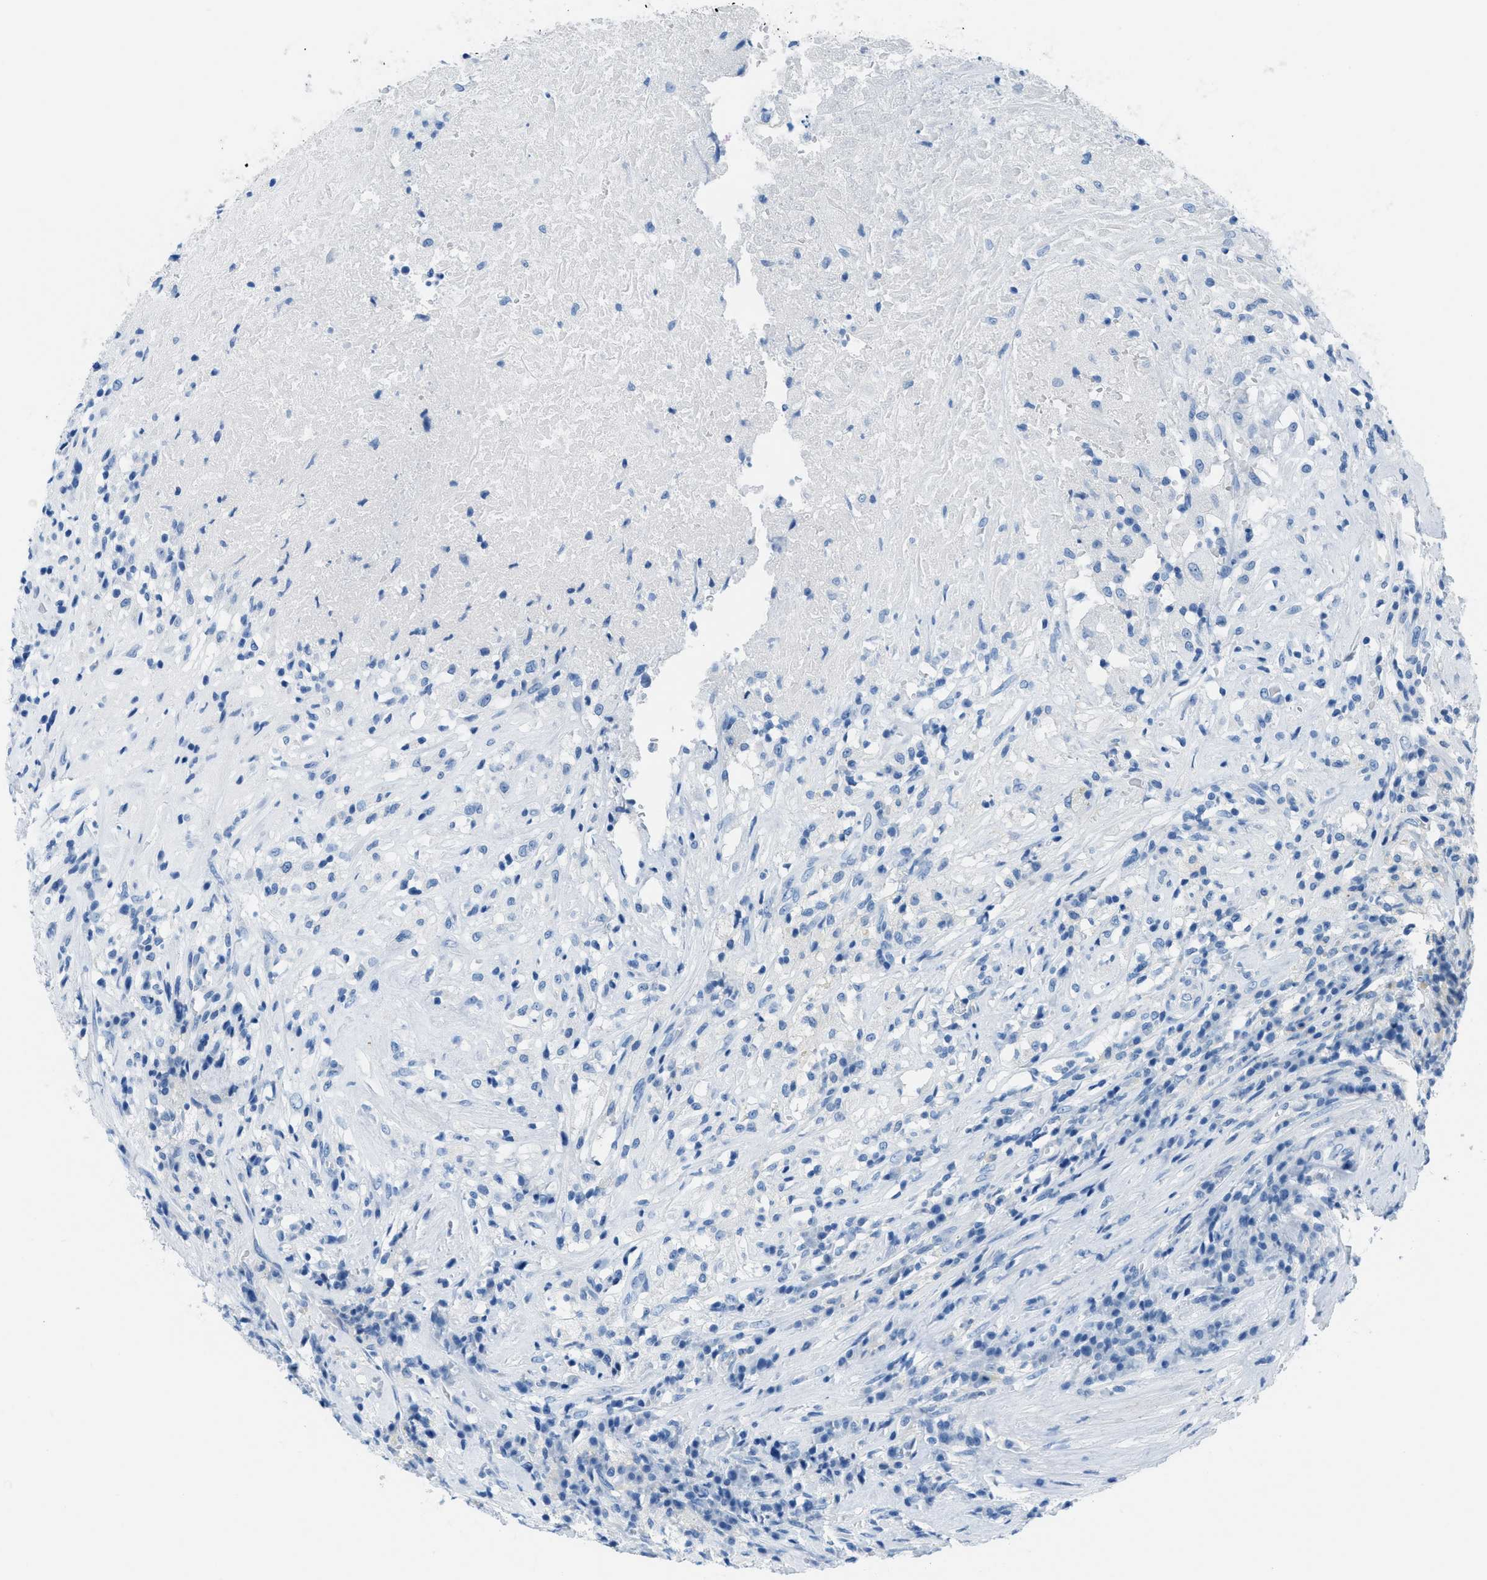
{"staining": {"intensity": "negative", "quantity": "none", "location": "none"}, "tissue": "testis cancer", "cell_type": "Tumor cells", "image_type": "cancer", "snomed": [{"axis": "morphology", "description": "Necrosis, NOS"}, {"axis": "morphology", "description": "Carcinoma, Embryonal, NOS"}, {"axis": "topography", "description": "Testis"}], "caption": "Image shows no protein staining in tumor cells of testis cancer (embryonal carcinoma) tissue.", "gene": "GALNT17", "patient": {"sex": "male", "age": 19}}